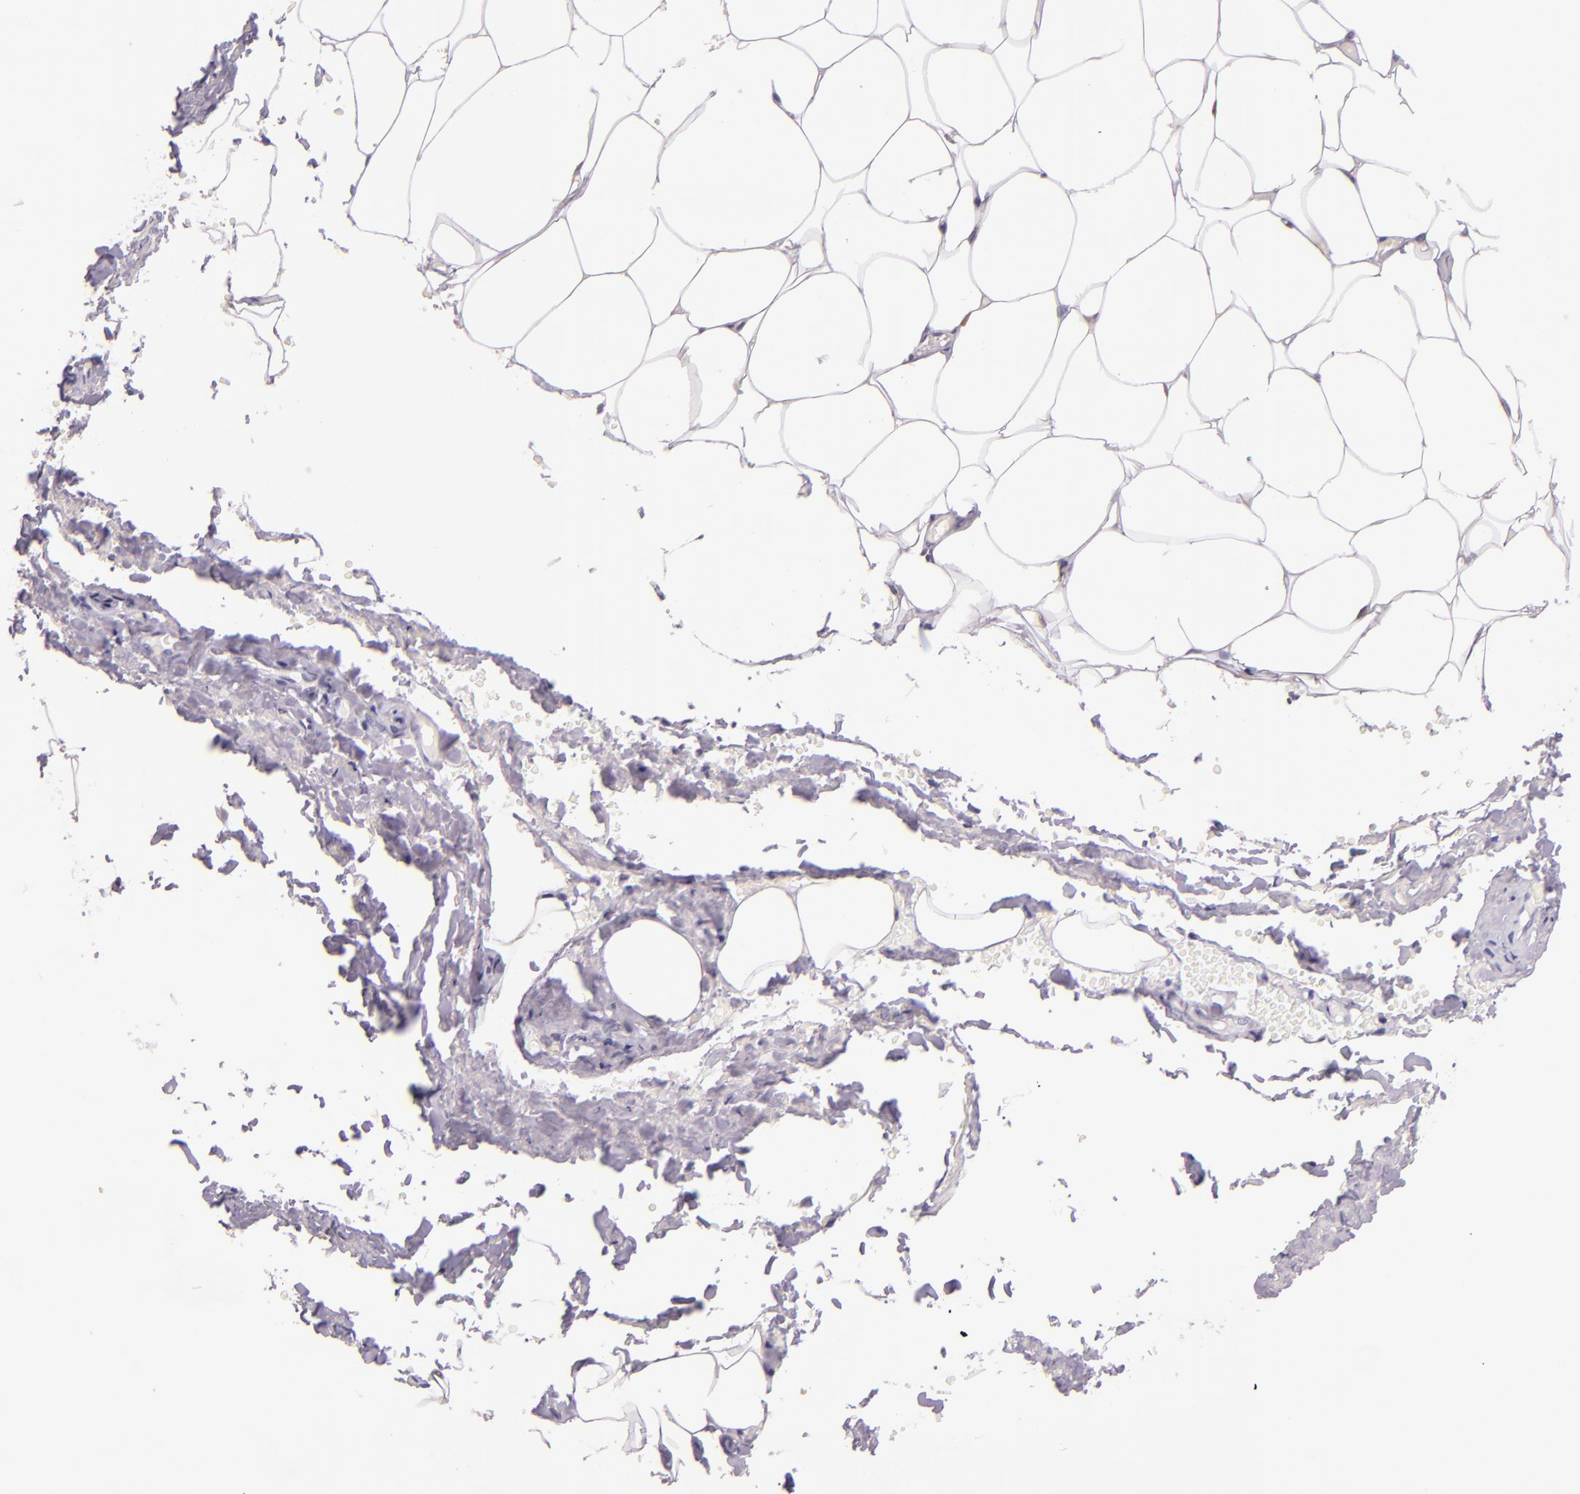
{"staining": {"intensity": "negative", "quantity": "none", "location": "none"}, "tissue": "adipose tissue", "cell_type": "Adipocytes", "image_type": "normal", "snomed": [{"axis": "morphology", "description": "Normal tissue, NOS"}, {"axis": "topography", "description": "Soft tissue"}, {"axis": "topography", "description": "Peripheral nerve tissue"}], "caption": "Immunohistochemical staining of benign adipose tissue reveals no significant positivity in adipocytes.", "gene": "HSP90AA1", "patient": {"sex": "female", "age": 68}}